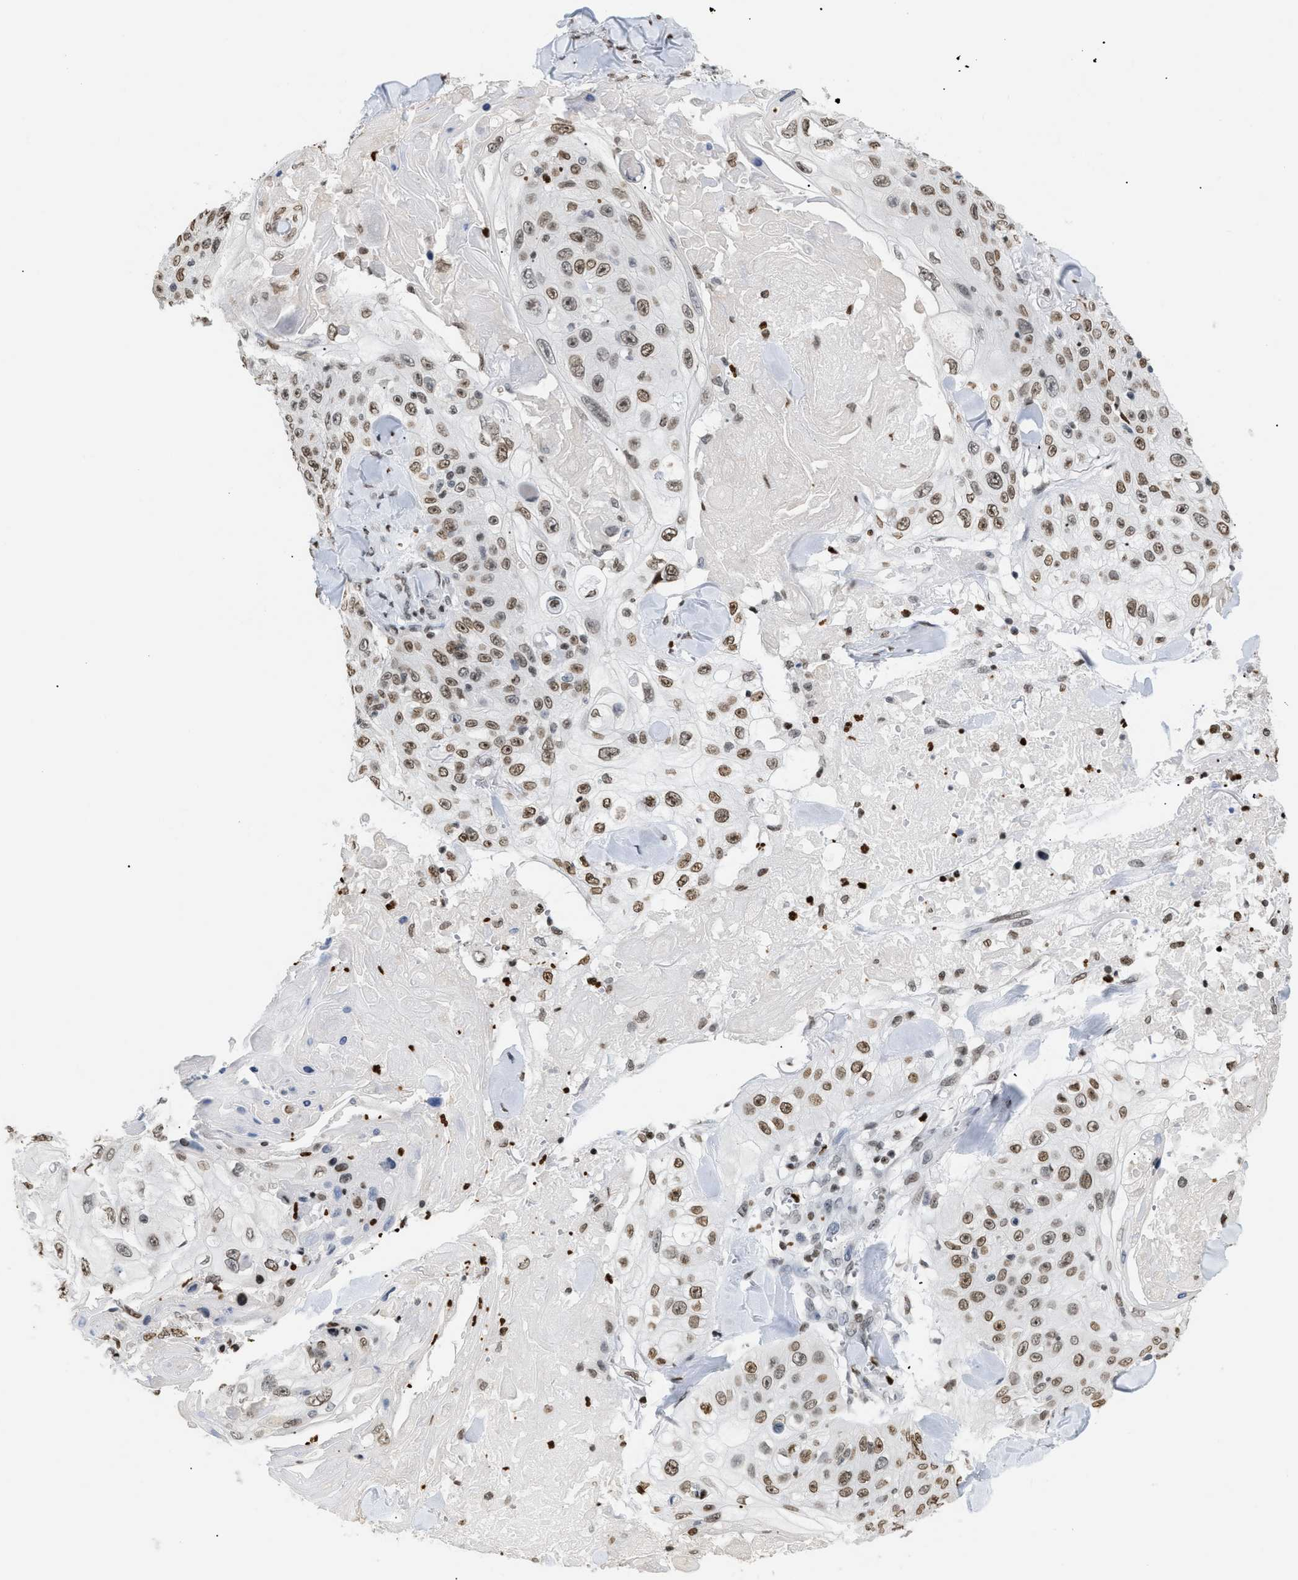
{"staining": {"intensity": "moderate", "quantity": ">75%", "location": "nuclear"}, "tissue": "skin cancer", "cell_type": "Tumor cells", "image_type": "cancer", "snomed": [{"axis": "morphology", "description": "Squamous cell carcinoma, NOS"}, {"axis": "topography", "description": "Skin"}], "caption": "This image displays skin cancer (squamous cell carcinoma) stained with IHC to label a protein in brown. The nuclear of tumor cells show moderate positivity for the protein. Nuclei are counter-stained blue.", "gene": "HMGN2", "patient": {"sex": "male", "age": 86}}